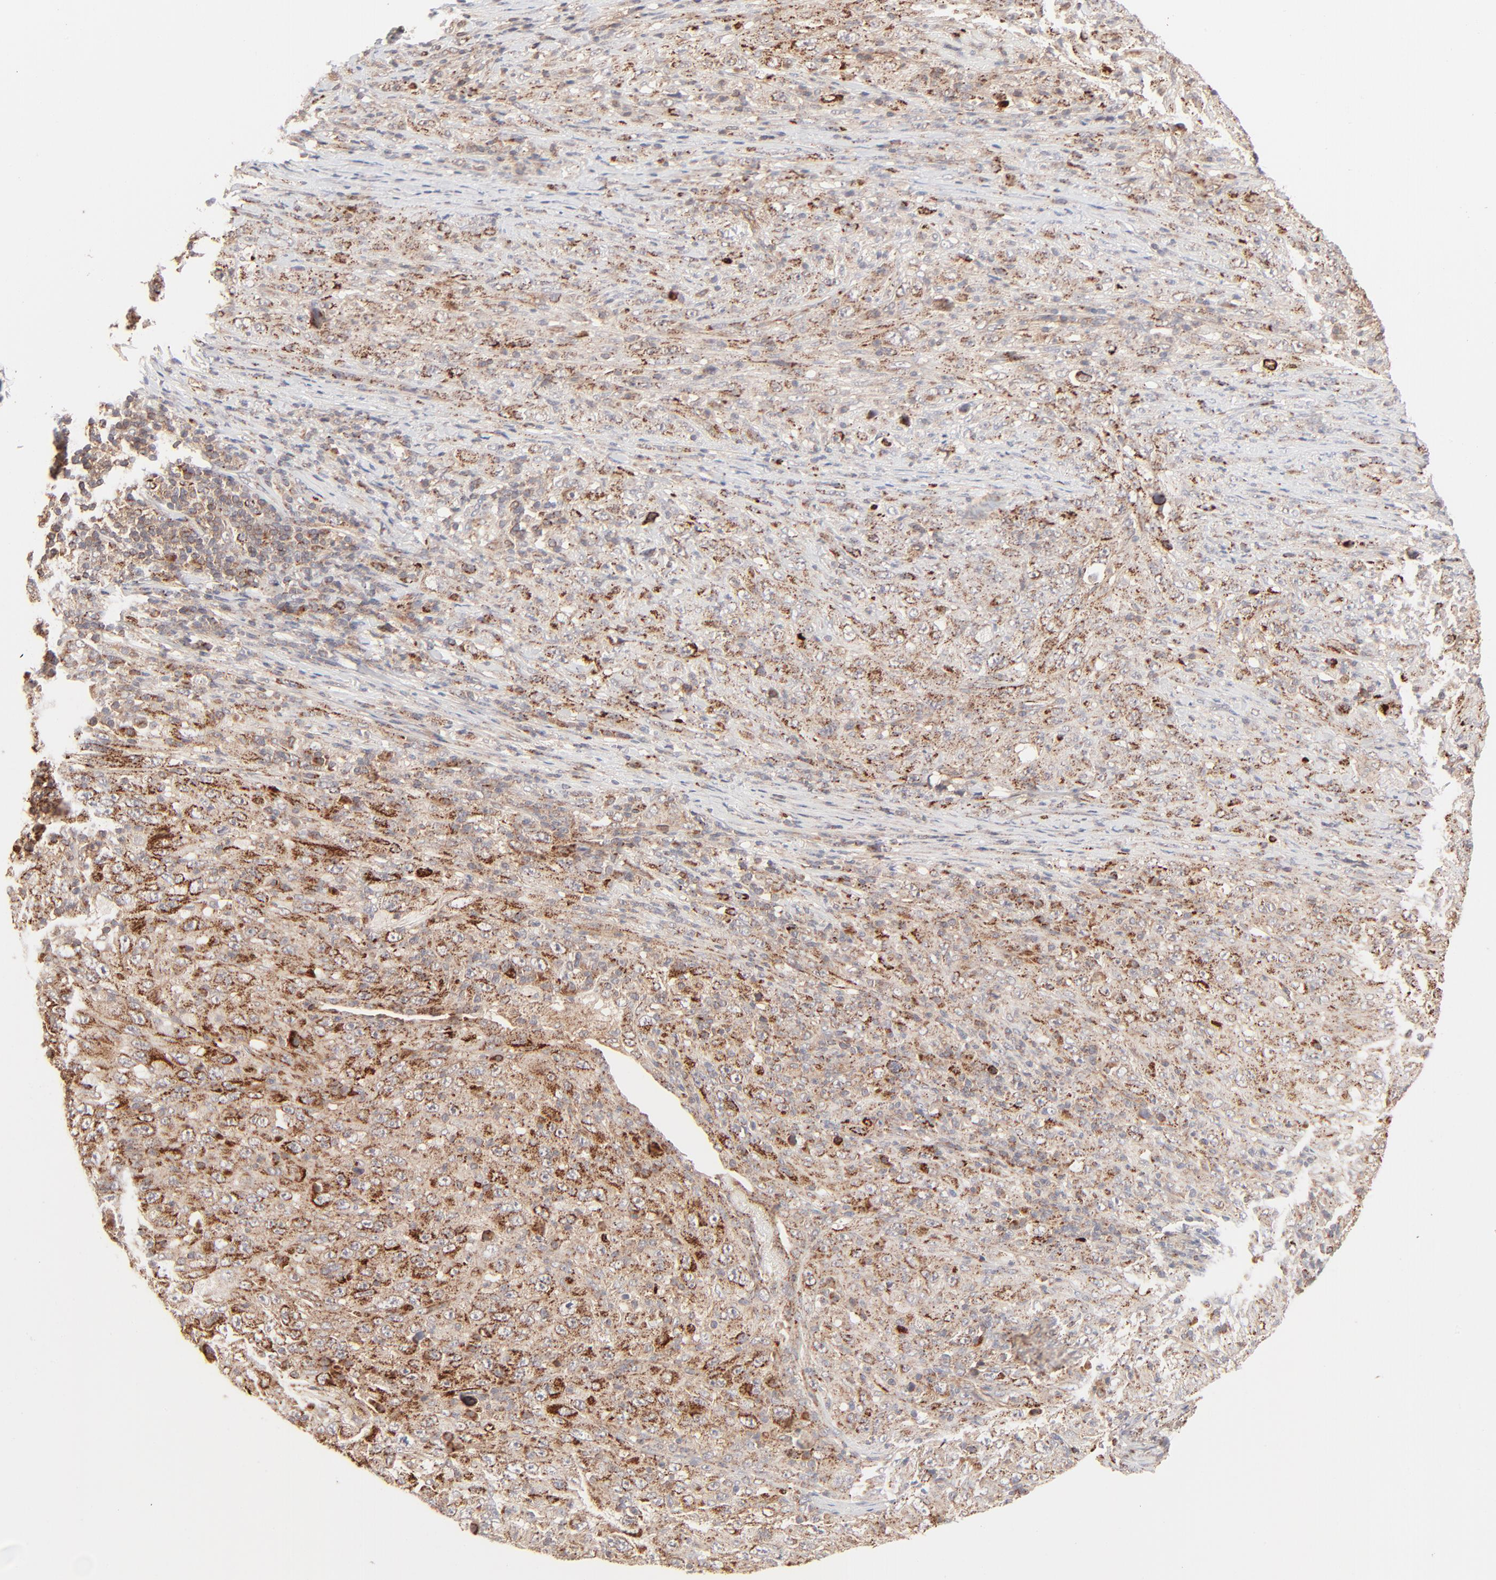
{"staining": {"intensity": "strong", "quantity": ">75%", "location": "cytoplasmic/membranous"}, "tissue": "melanoma", "cell_type": "Tumor cells", "image_type": "cancer", "snomed": [{"axis": "morphology", "description": "Malignant melanoma, Metastatic site"}, {"axis": "topography", "description": "Skin"}], "caption": "Human malignant melanoma (metastatic site) stained with a protein marker demonstrates strong staining in tumor cells.", "gene": "CSPG4", "patient": {"sex": "female", "age": 56}}